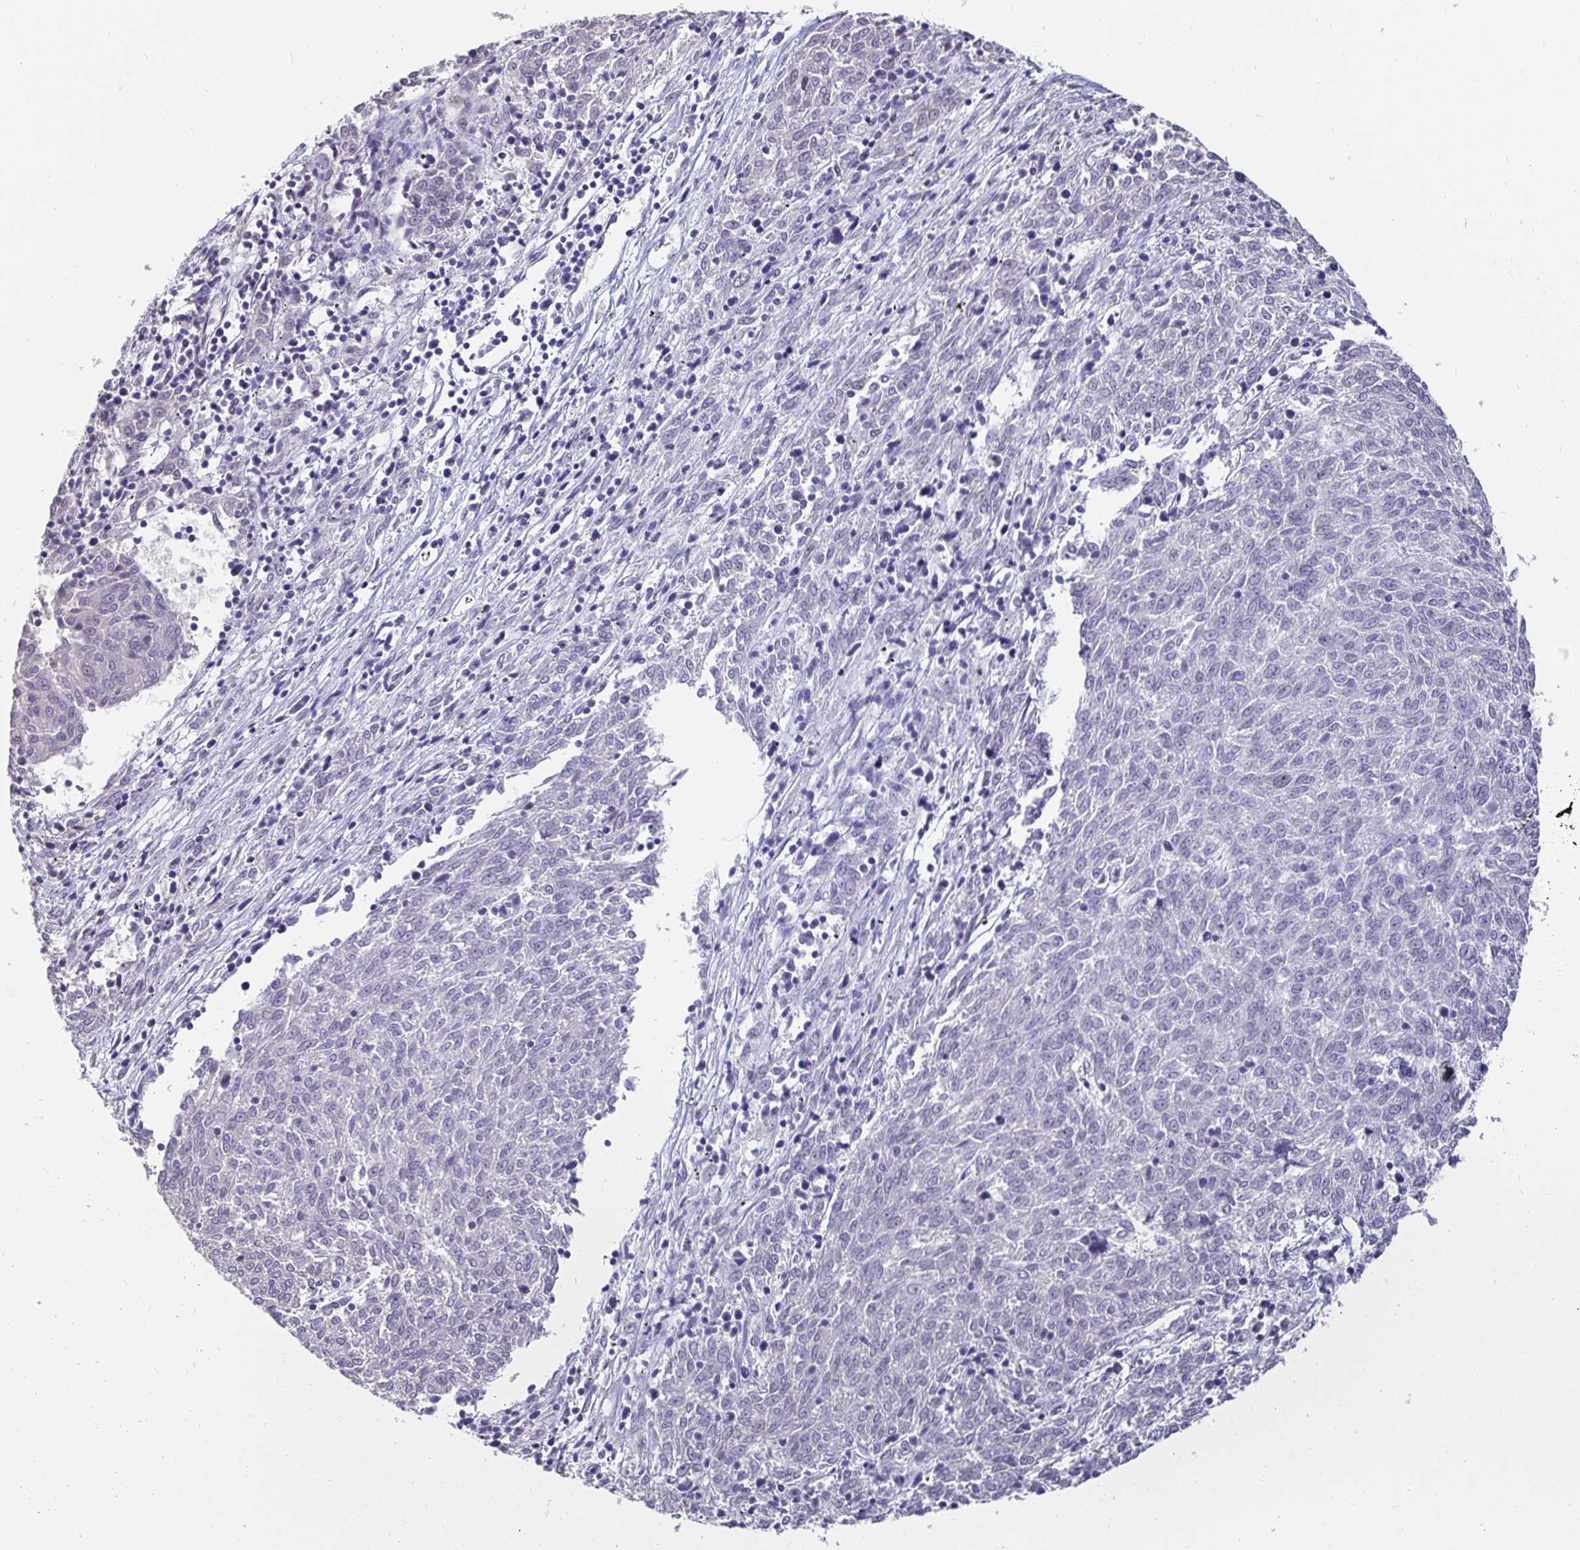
{"staining": {"intensity": "negative", "quantity": "none", "location": "none"}, "tissue": "melanoma", "cell_type": "Tumor cells", "image_type": "cancer", "snomed": [{"axis": "morphology", "description": "Malignant melanoma, NOS"}, {"axis": "topography", "description": "Skin"}], "caption": "An immunohistochemistry photomicrograph of melanoma is shown. There is no staining in tumor cells of melanoma.", "gene": "ANLN", "patient": {"sex": "female", "age": 72}}